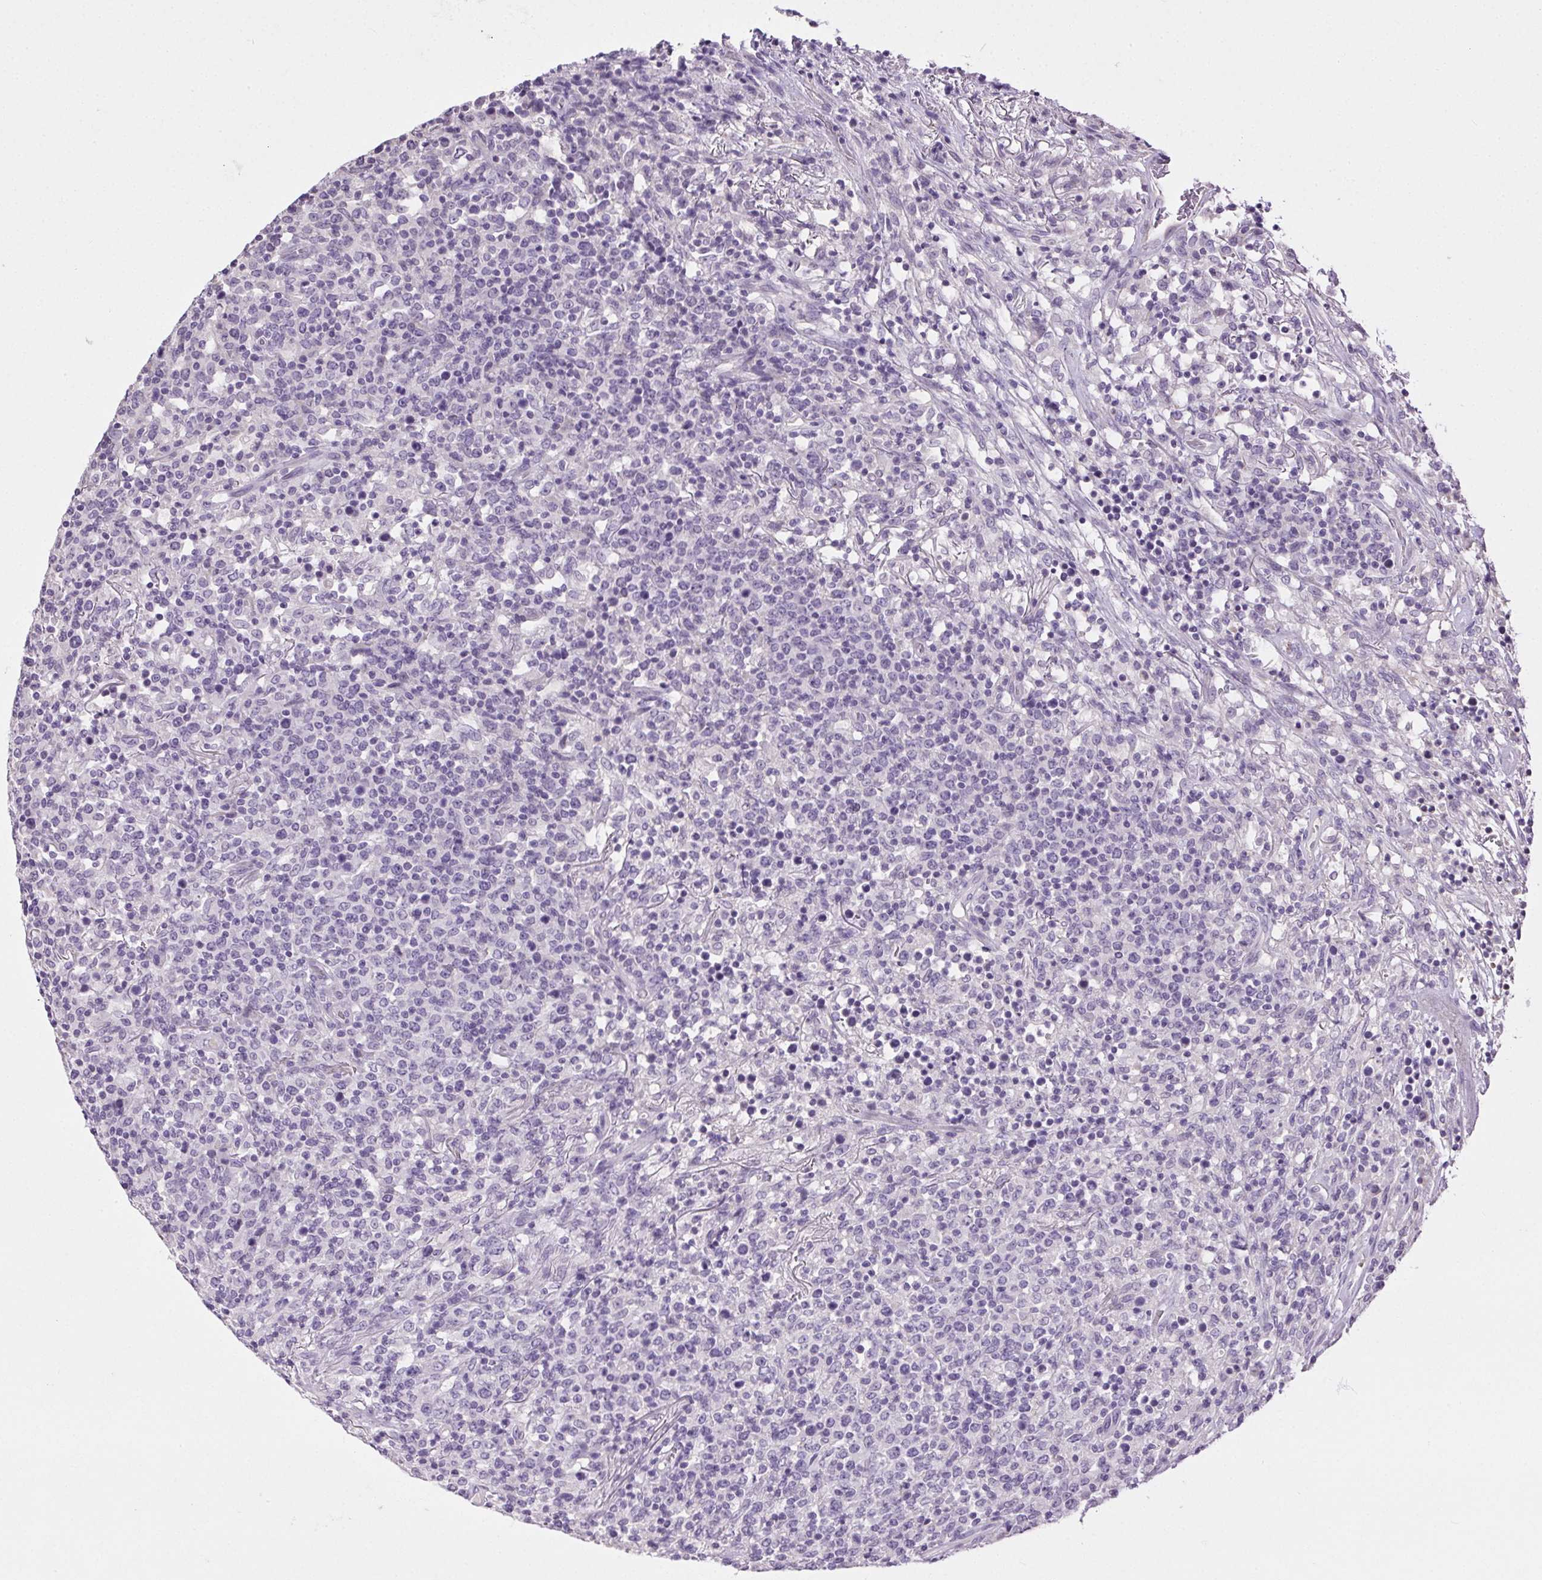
{"staining": {"intensity": "negative", "quantity": "none", "location": "none"}, "tissue": "lymphoma", "cell_type": "Tumor cells", "image_type": "cancer", "snomed": [{"axis": "morphology", "description": "Malignant lymphoma, non-Hodgkin's type, High grade"}, {"axis": "topography", "description": "Lung"}], "caption": "A high-resolution image shows IHC staining of high-grade malignant lymphoma, non-Hodgkin's type, which reveals no significant staining in tumor cells. (DAB (3,3'-diaminobenzidine) immunohistochemistry (IHC), high magnification).", "gene": "SYCE2", "patient": {"sex": "male", "age": 79}}